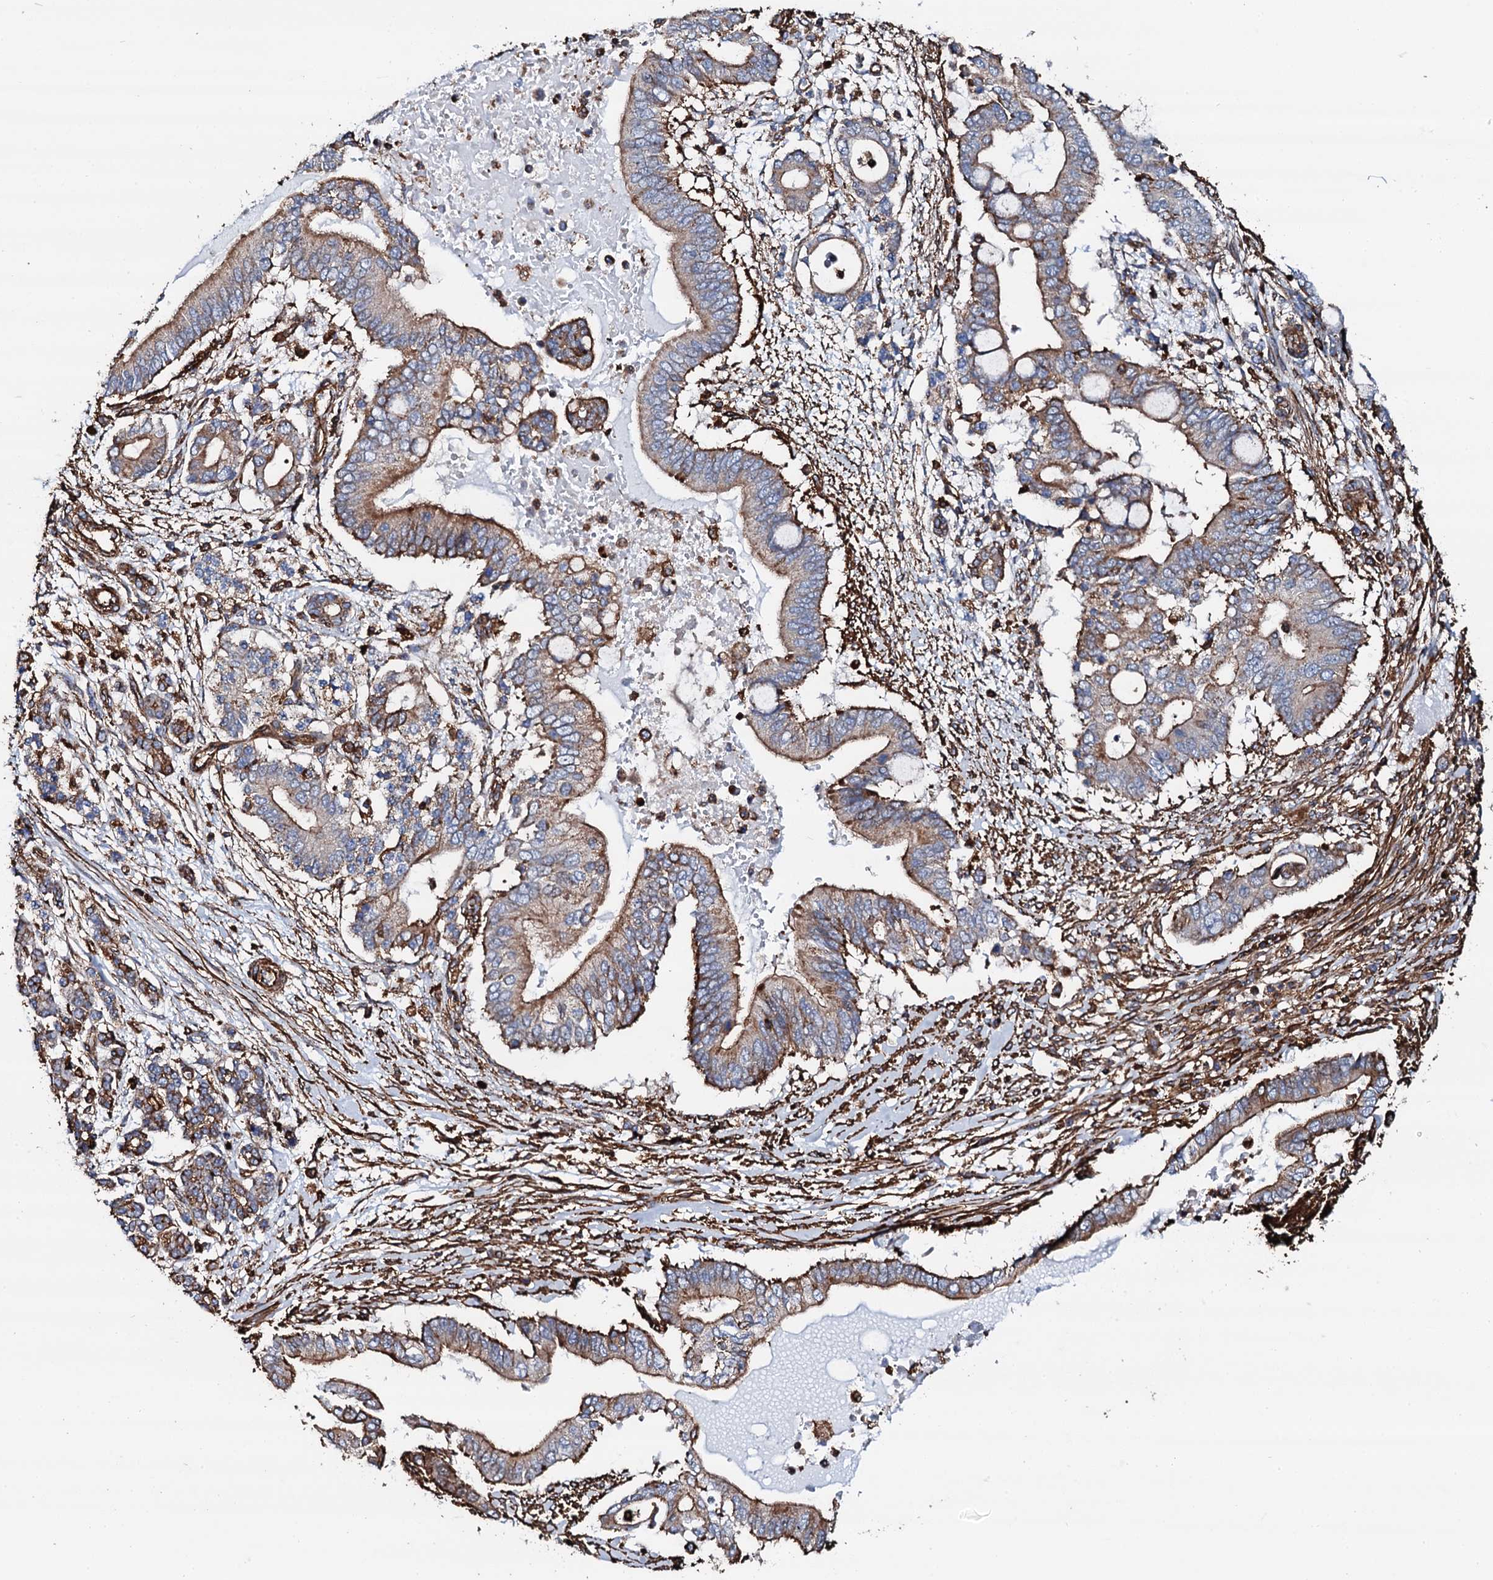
{"staining": {"intensity": "moderate", "quantity": "25%-75%", "location": "cytoplasmic/membranous"}, "tissue": "pancreatic cancer", "cell_type": "Tumor cells", "image_type": "cancer", "snomed": [{"axis": "morphology", "description": "Adenocarcinoma, NOS"}, {"axis": "topography", "description": "Pancreas"}], "caption": "Human pancreatic cancer (adenocarcinoma) stained with a brown dye displays moderate cytoplasmic/membranous positive expression in approximately 25%-75% of tumor cells.", "gene": "INTS10", "patient": {"sex": "male", "age": 68}}